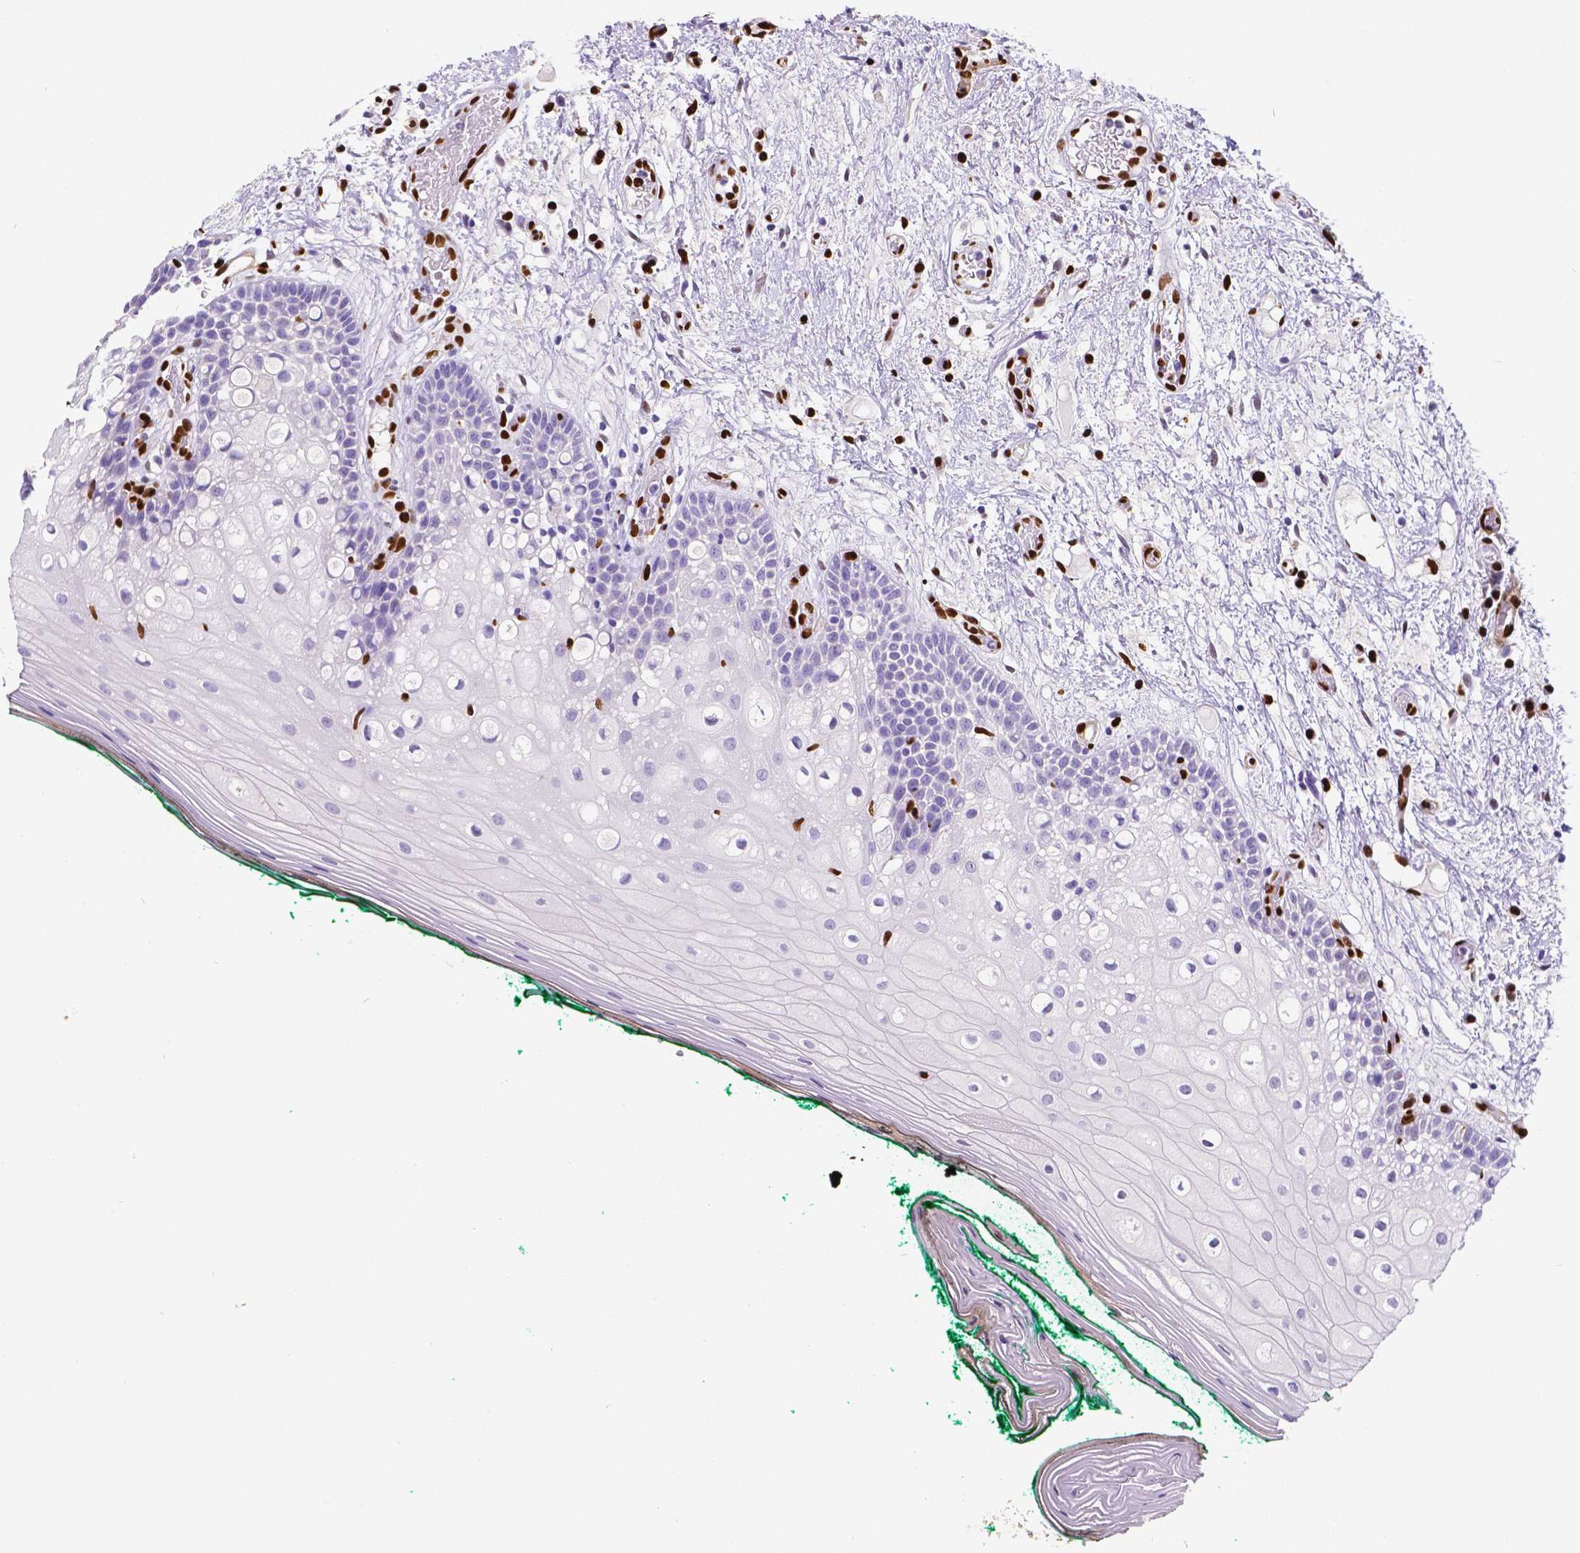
{"staining": {"intensity": "negative", "quantity": "none", "location": "none"}, "tissue": "oral mucosa", "cell_type": "Squamous epithelial cells", "image_type": "normal", "snomed": [{"axis": "morphology", "description": "Normal tissue, NOS"}, {"axis": "topography", "description": "Oral tissue"}], "caption": "DAB (3,3'-diaminobenzidine) immunohistochemical staining of unremarkable oral mucosa exhibits no significant expression in squamous epithelial cells.", "gene": "MEF2C", "patient": {"sex": "female", "age": 83}}